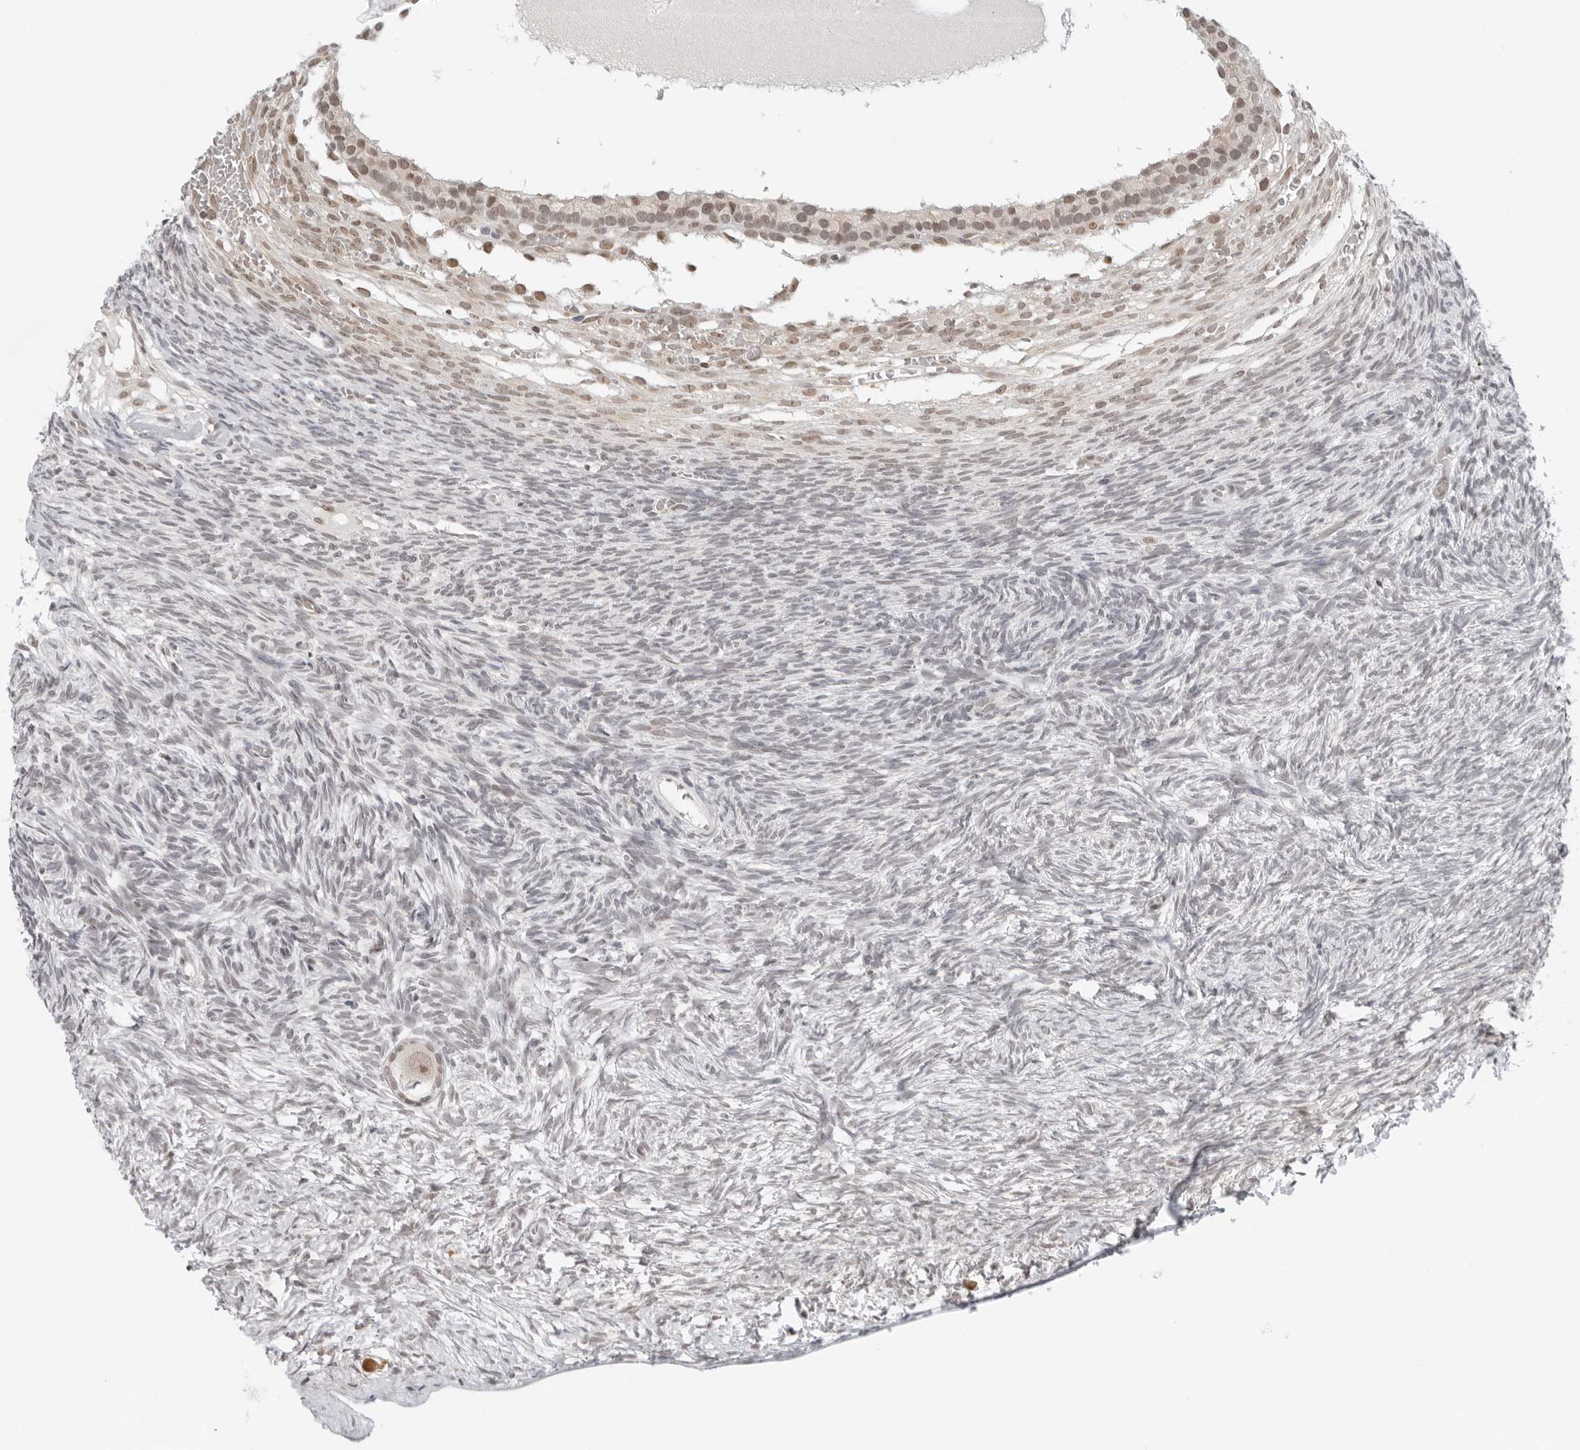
{"staining": {"intensity": "weak", "quantity": ">75%", "location": "nuclear"}, "tissue": "ovary", "cell_type": "Follicle cells", "image_type": "normal", "snomed": [{"axis": "morphology", "description": "Normal tissue, NOS"}, {"axis": "topography", "description": "Ovary"}], "caption": "The image demonstrates immunohistochemical staining of benign ovary. There is weak nuclear expression is identified in approximately >75% of follicle cells. The staining was performed using DAB (3,3'-diaminobenzidine) to visualize the protein expression in brown, while the nuclei were stained in blue with hematoxylin (Magnification: 20x).", "gene": "TOX4", "patient": {"sex": "female", "age": 34}}